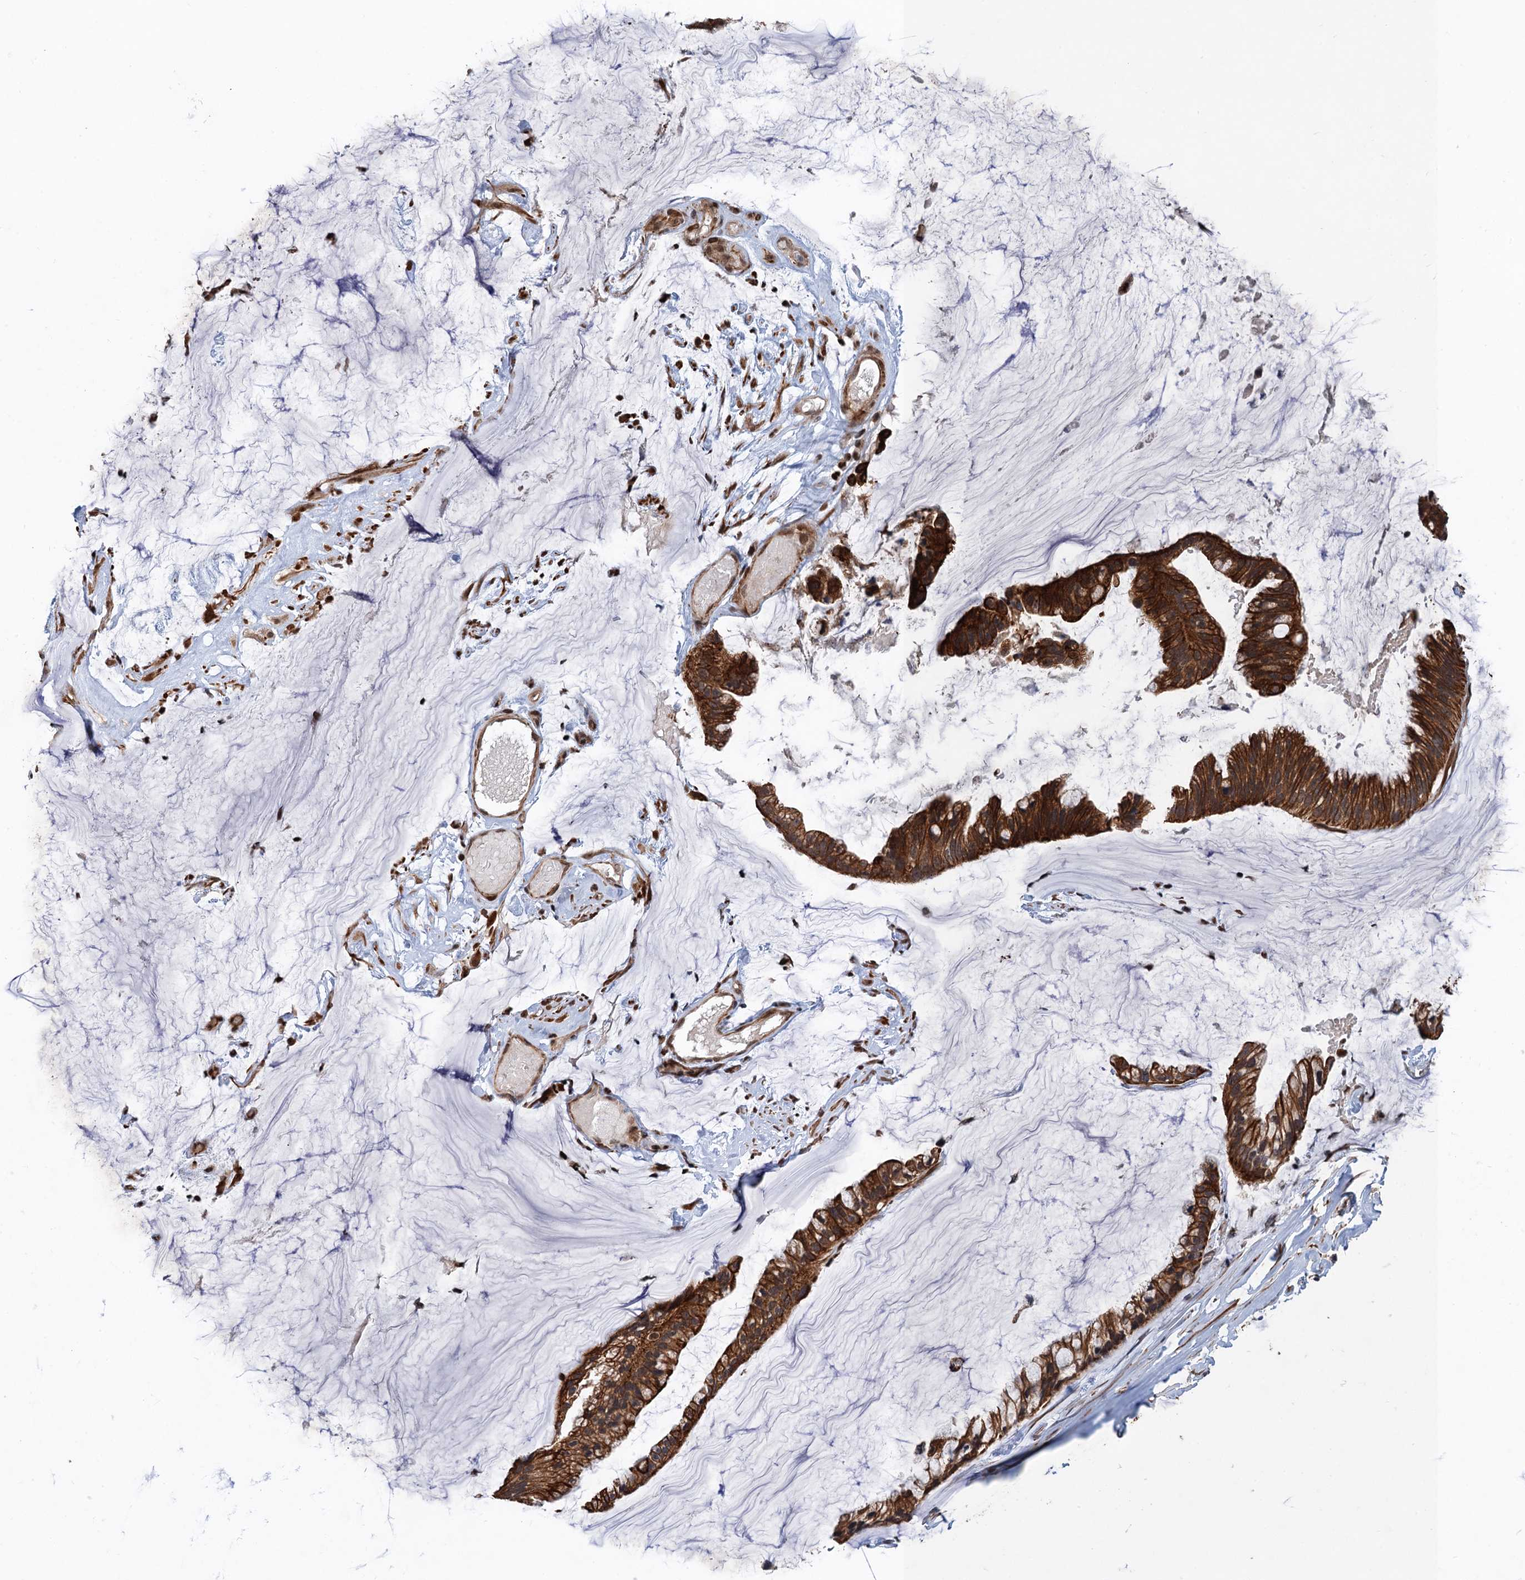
{"staining": {"intensity": "strong", "quantity": ">75%", "location": "cytoplasmic/membranous"}, "tissue": "ovarian cancer", "cell_type": "Tumor cells", "image_type": "cancer", "snomed": [{"axis": "morphology", "description": "Cystadenocarcinoma, mucinous, NOS"}, {"axis": "topography", "description": "Ovary"}], "caption": "Protein expression analysis of ovarian cancer demonstrates strong cytoplasmic/membranous staining in about >75% of tumor cells.", "gene": "TTC31", "patient": {"sex": "female", "age": 39}}